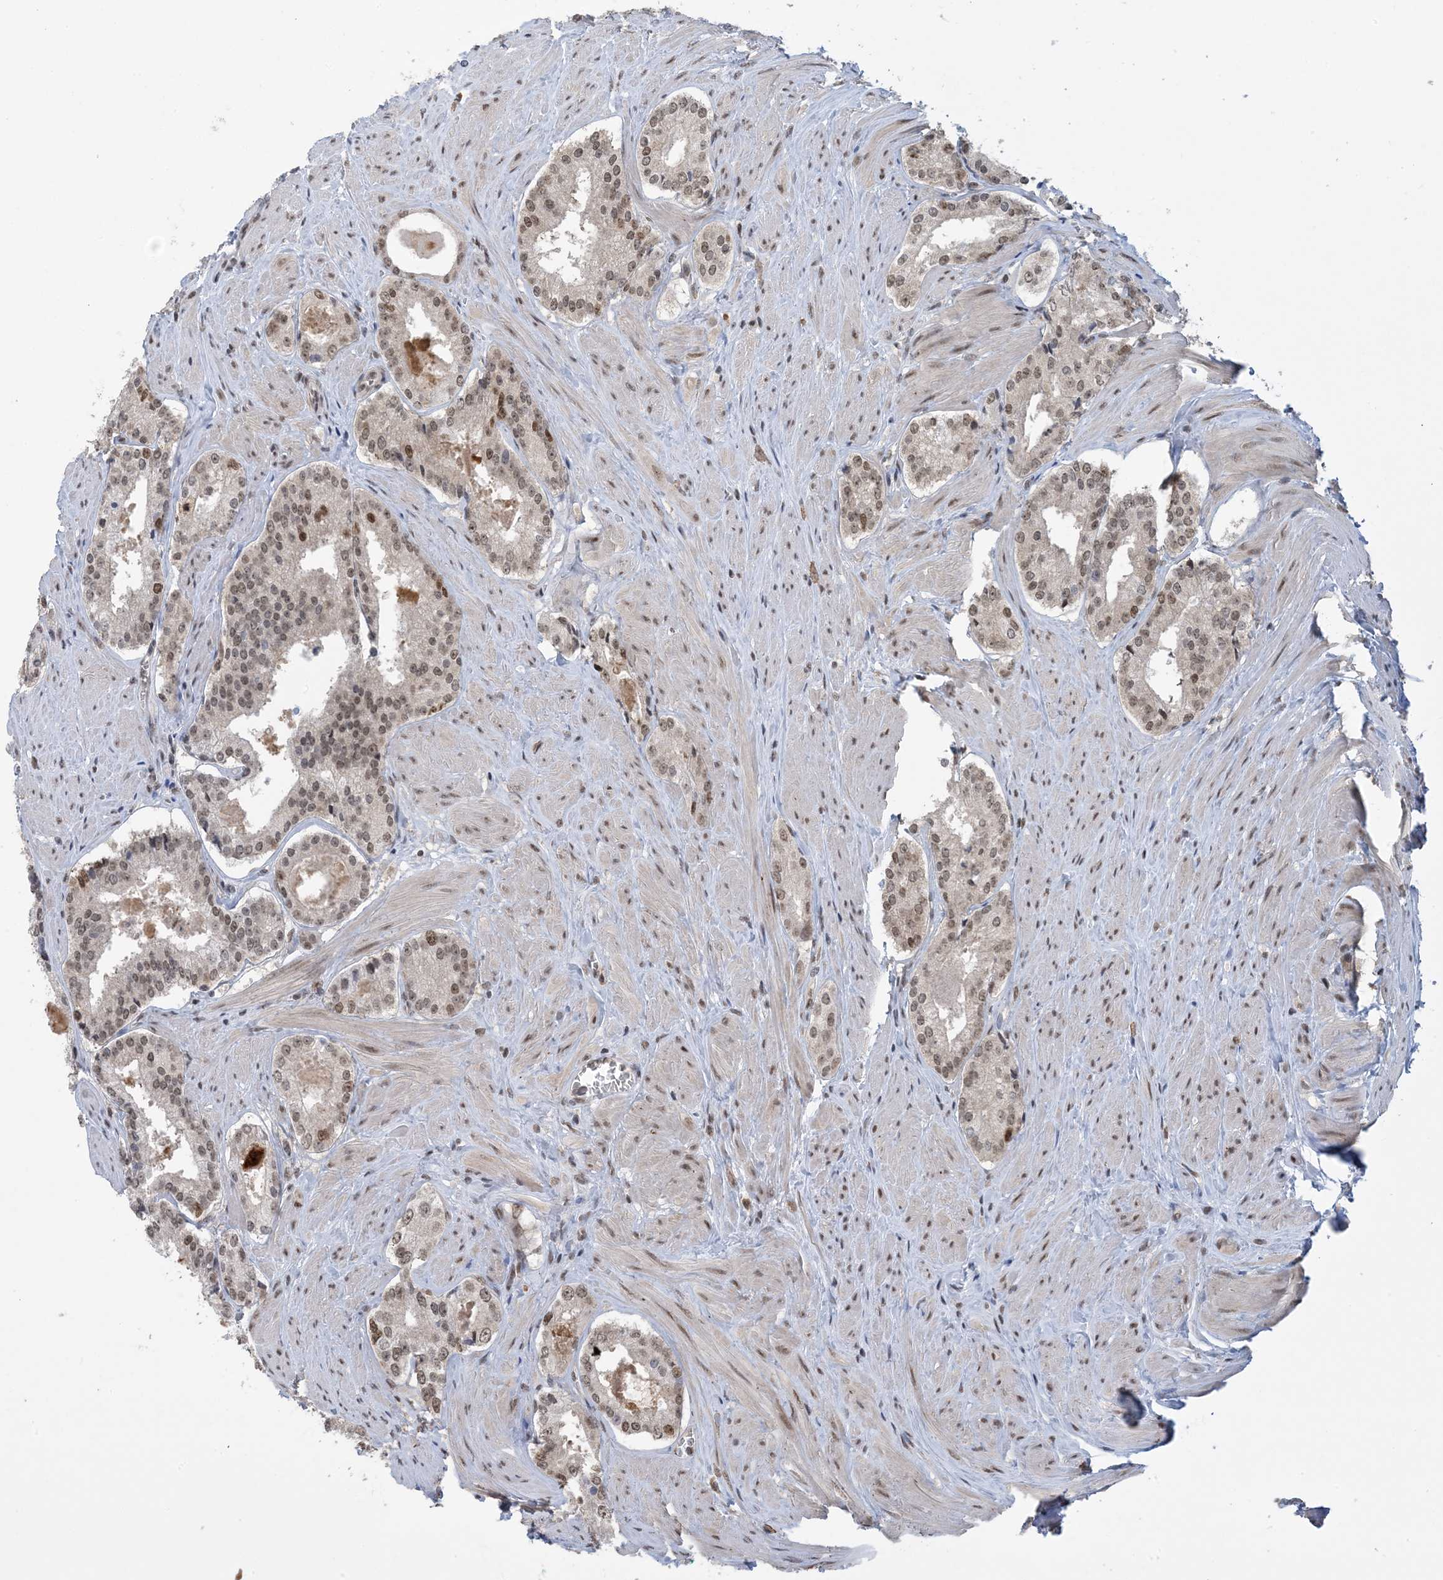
{"staining": {"intensity": "moderate", "quantity": "<25%", "location": "nuclear"}, "tissue": "prostate cancer", "cell_type": "Tumor cells", "image_type": "cancer", "snomed": [{"axis": "morphology", "description": "Adenocarcinoma, Low grade"}, {"axis": "topography", "description": "Prostate"}], "caption": "Tumor cells display low levels of moderate nuclear expression in about <25% of cells in human prostate cancer. (DAB IHC, brown staining for protein, blue staining for nuclei).", "gene": "ACYP2", "patient": {"sex": "male", "age": 54}}